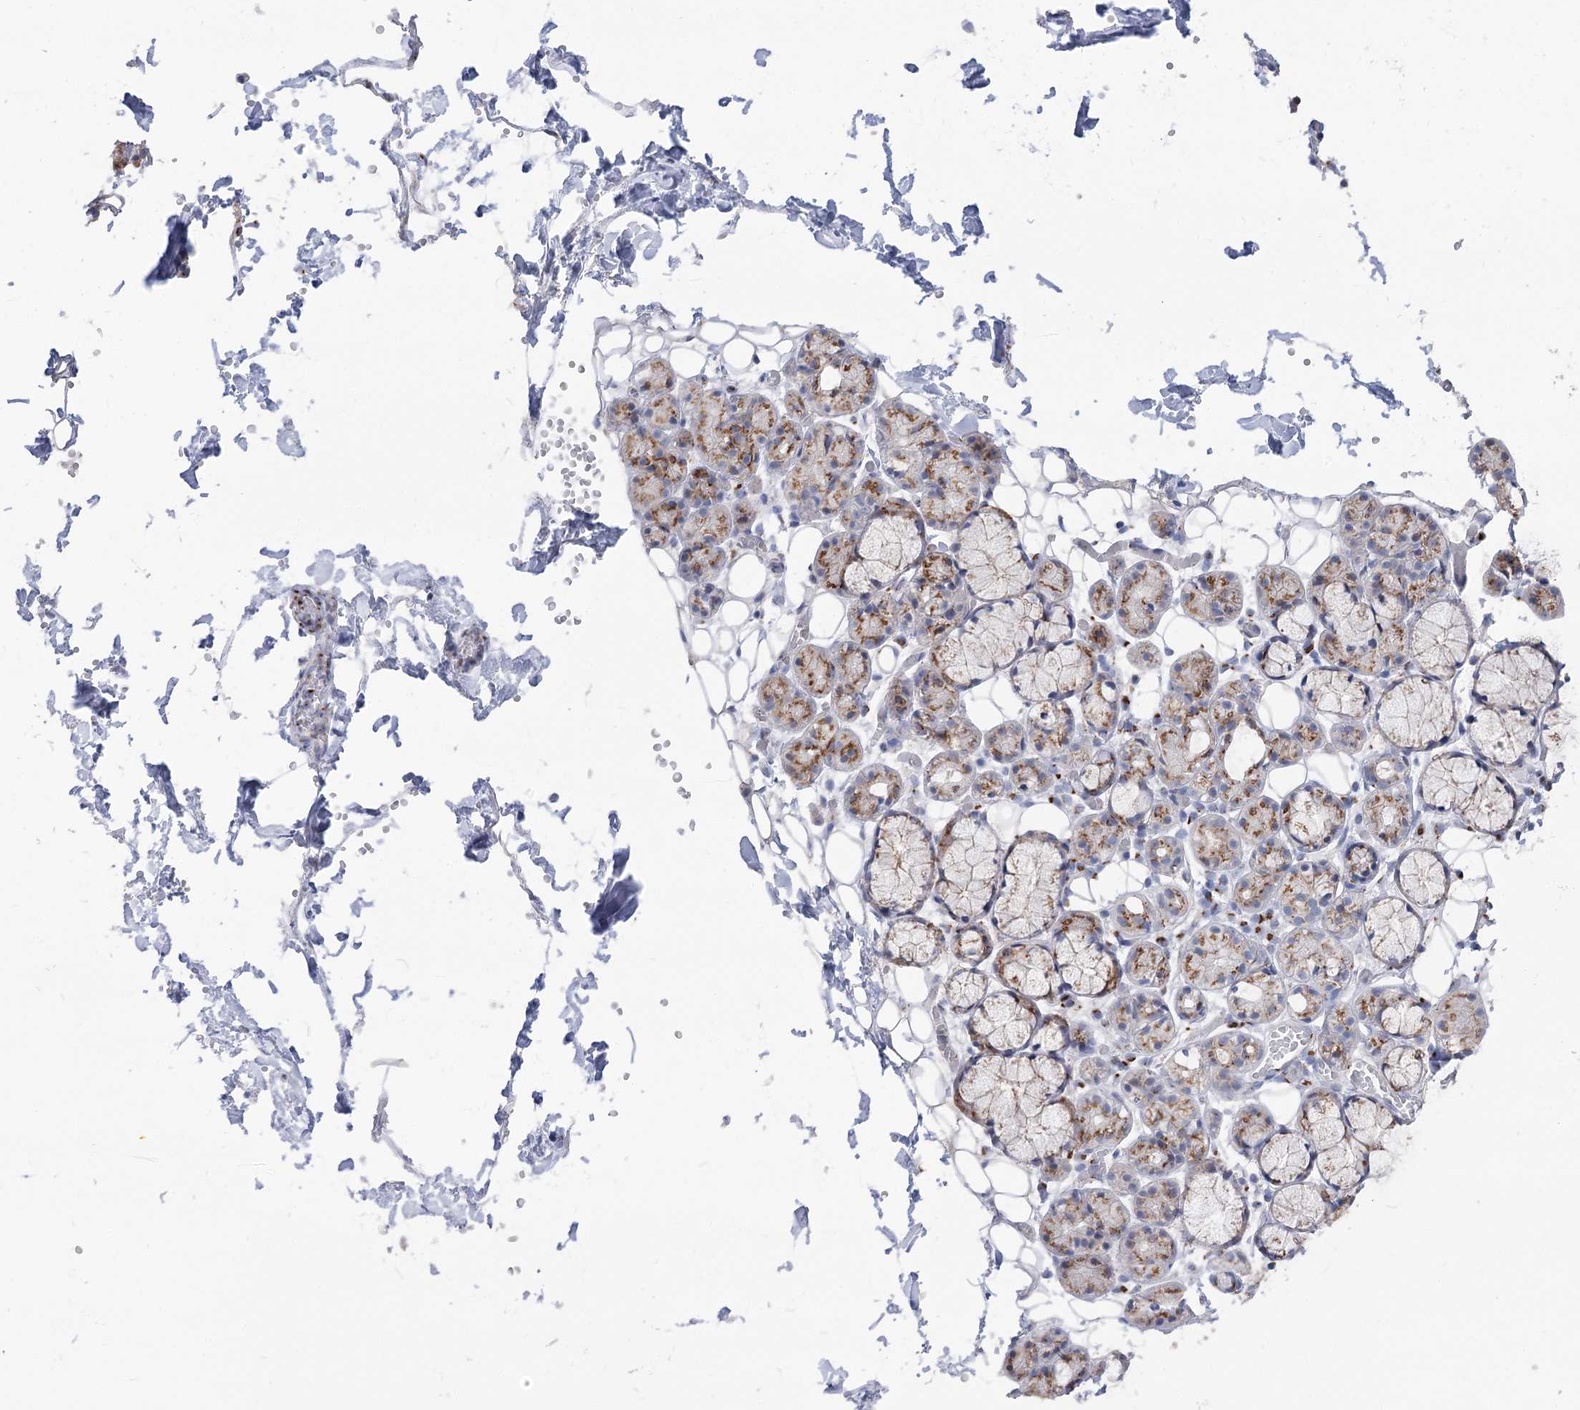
{"staining": {"intensity": "moderate", "quantity": "25%-75%", "location": "cytoplasmic/membranous"}, "tissue": "salivary gland", "cell_type": "Glandular cells", "image_type": "normal", "snomed": [{"axis": "morphology", "description": "Normal tissue, NOS"}, {"axis": "topography", "description": "Salivary gland"}], "caption": "Moderate cytoplasmic/membranous positivity for a protein is present in approximately 25%-75% of glandular cells of normal salivary gland using immunohistochemistry (IHC).", "gene": "TMEM165", "patient": {"sex": "male", "age": 63}}